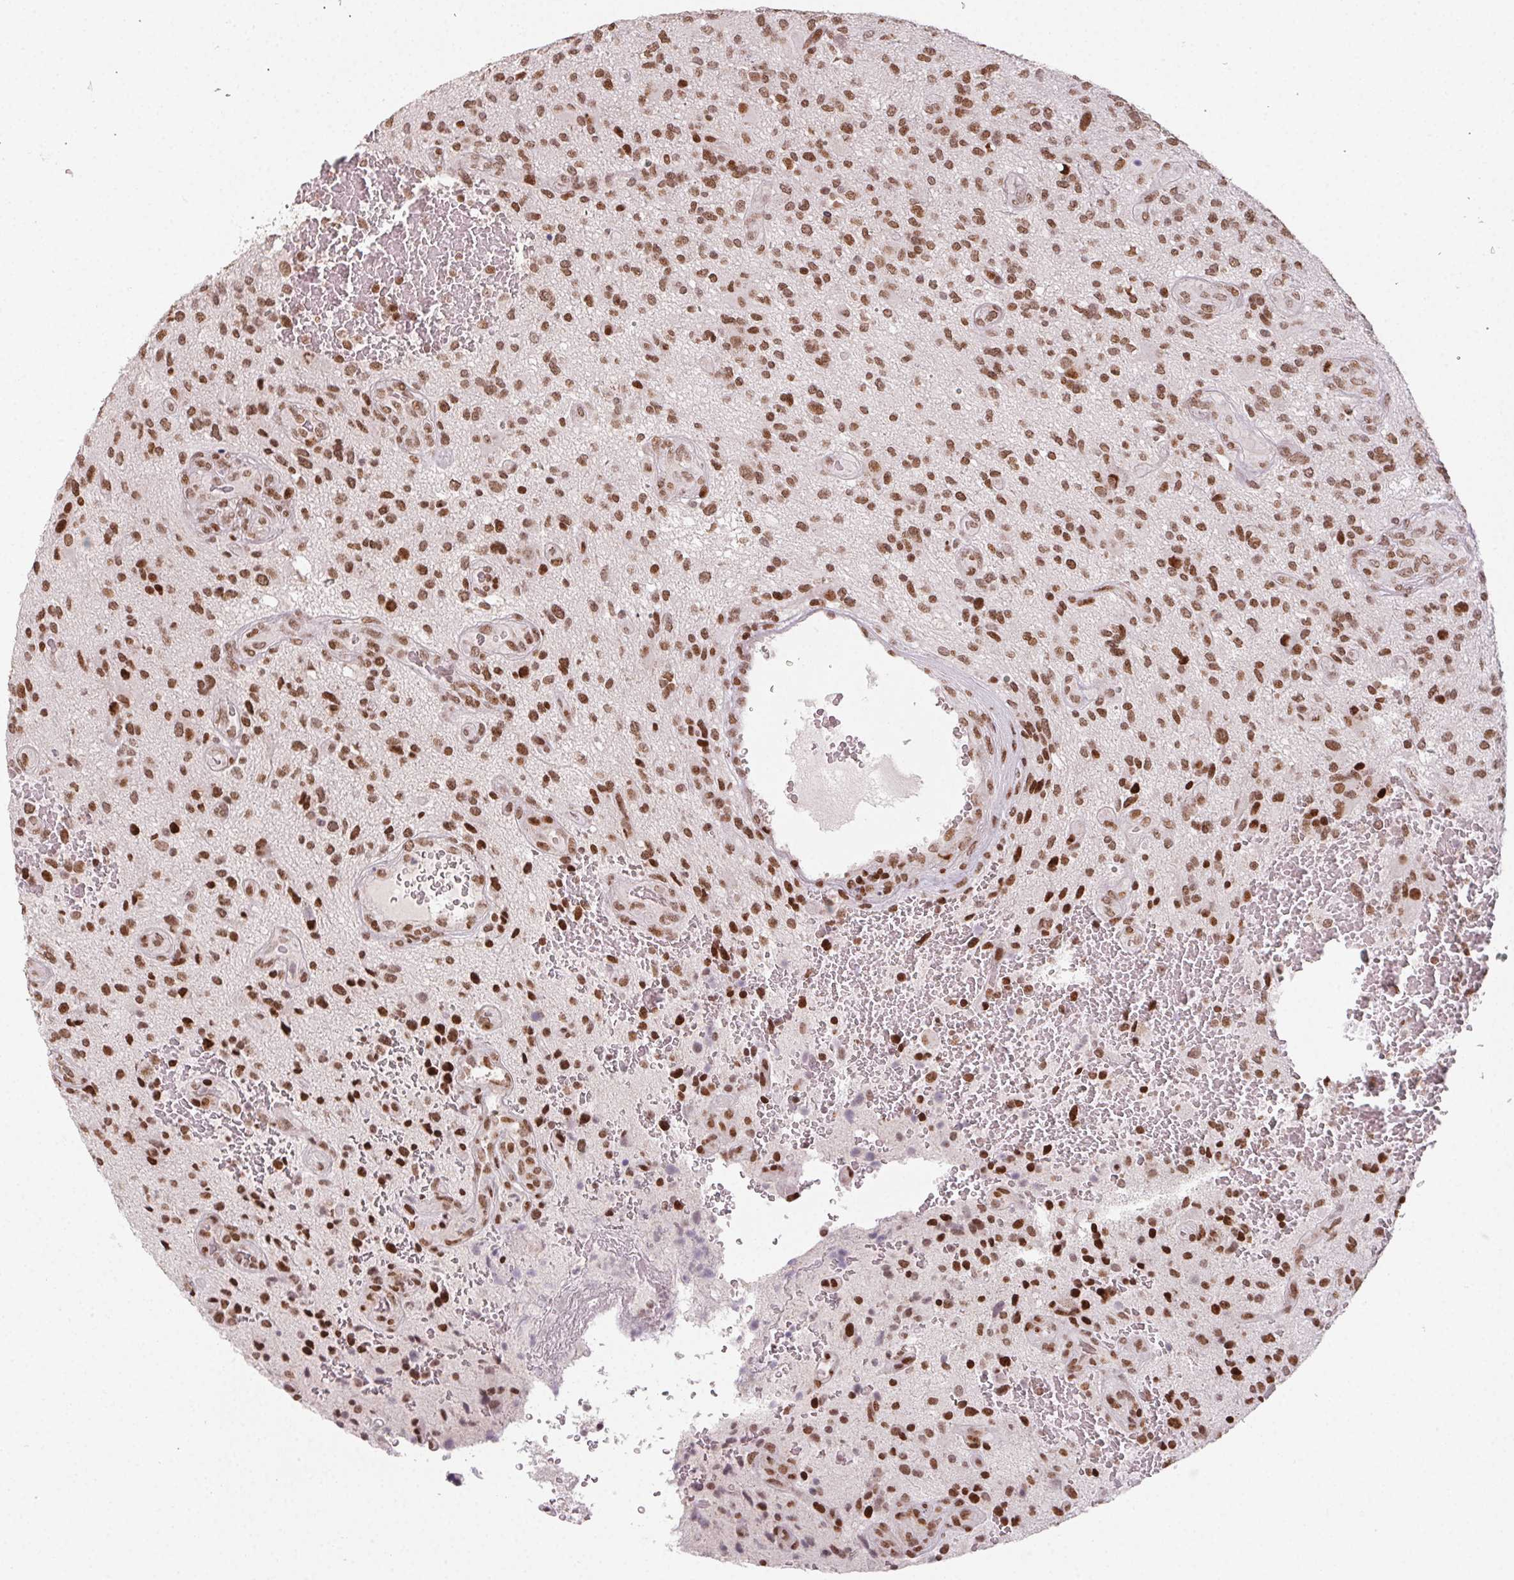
{"staining": {"intensity": "moderate", "quantity": ">75%", "location": "nuclear"}, "tissue": "glioma", "cell_type": "Tumor cells", "image_type": "cancer", "snomed": [{"axis": "morphology", "description": "Glioma, malignant, High grade"}, {"axis": "topography", "description": "Brain"}], "caption": "Human glioma stained for a protein (brown) exhibits moderate nuclear positive expression in approximately >75% of tumor cells.", "gene": "KMT2A", "patient": {"sex": "male", "age": 47}}